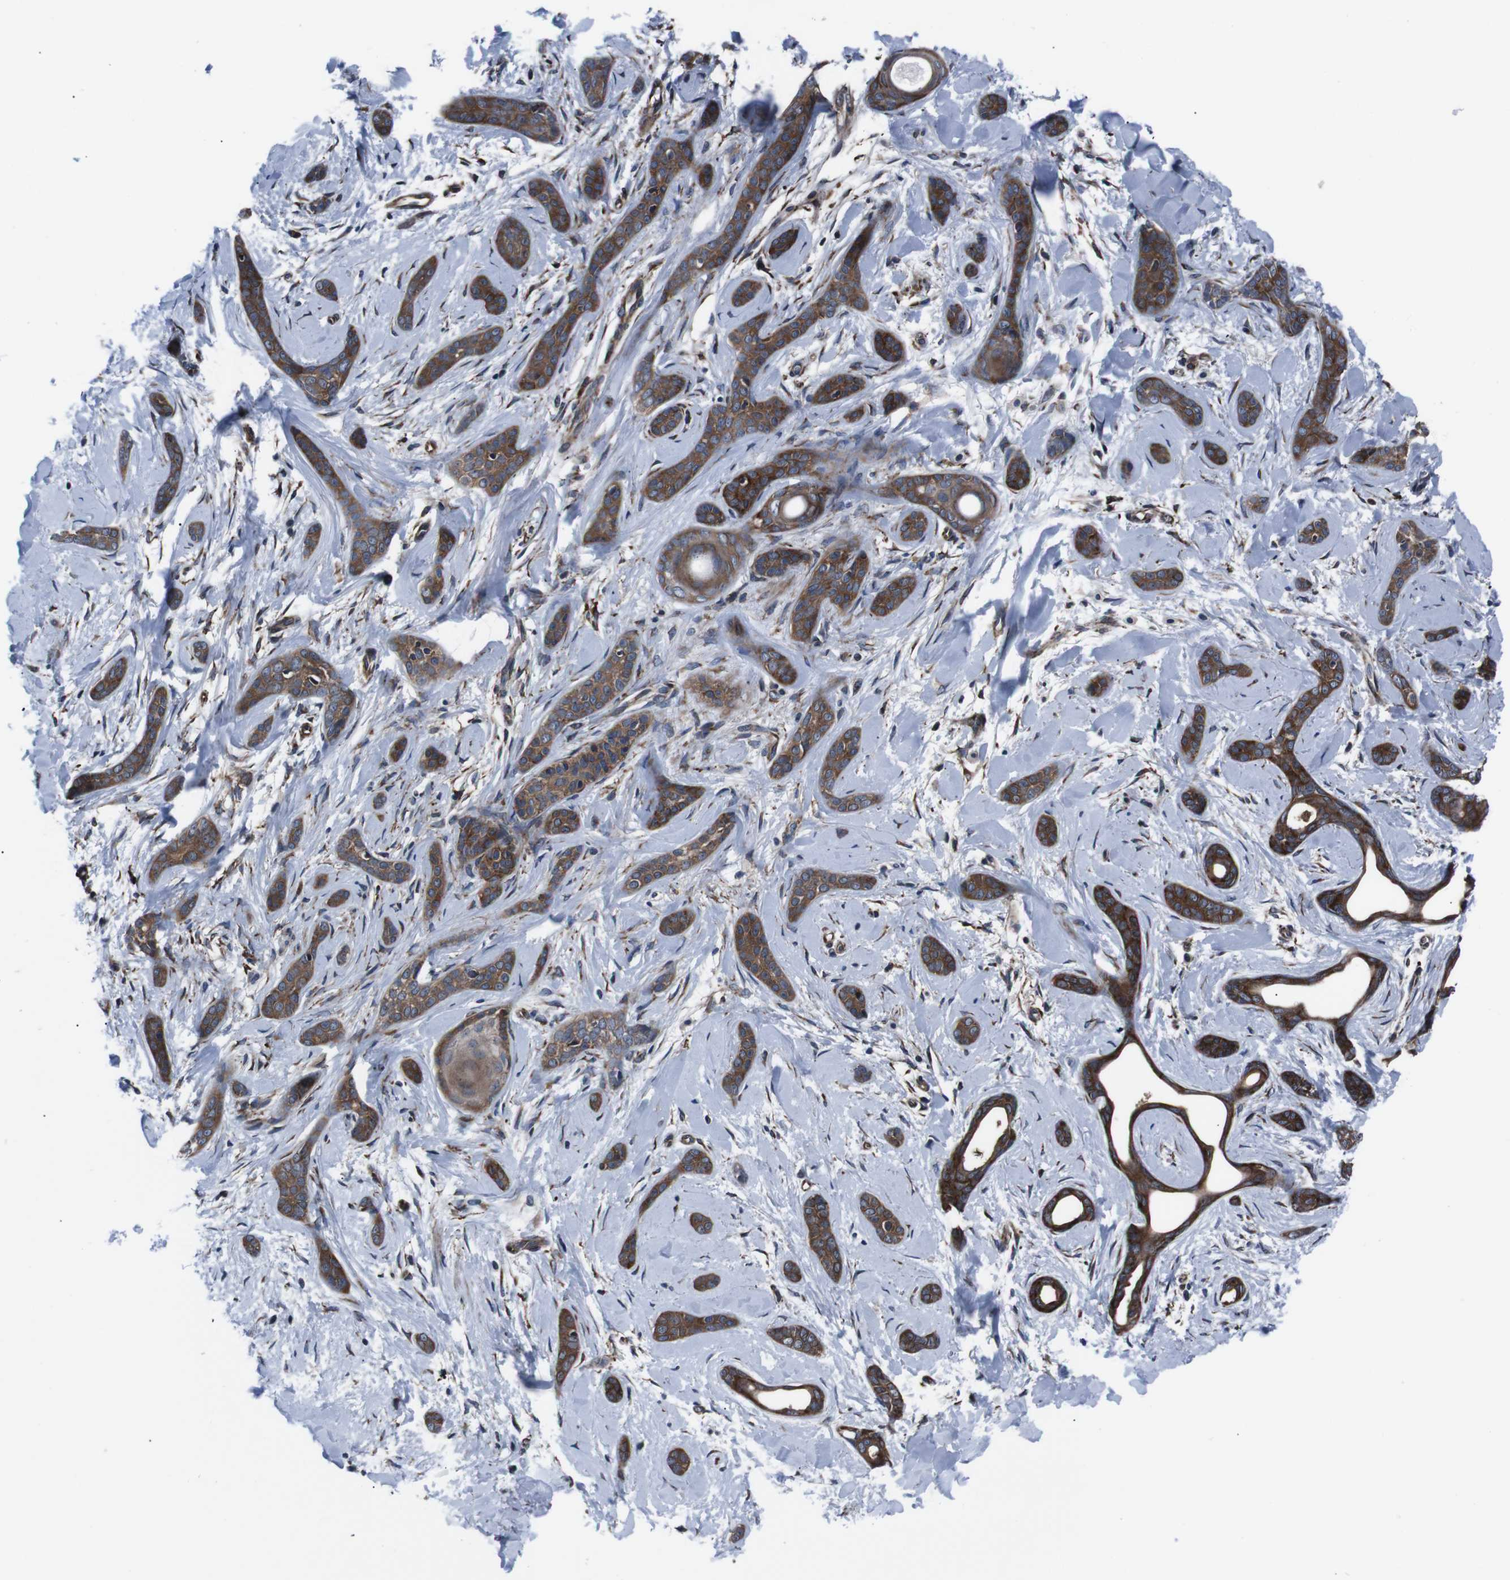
{"staining": {"intensity": "strong", "quantity": ">75%", "location": "cytoplasmic/membranous"}, "tissue": "skin cancer", "cell_type": "Tumor cells", "image_type": "cancer", "snomed": [{"axis": "morphology", "description": "Basal cell carcinoma"}, {"axis": "morphology", "description": "Adnexal tumor, benign"}, {"axis": "topography", "description": "Skin"}], "caption": "IHC (DAB) staining of benign adnexal tumor (skin) demonstrates strong cytoplasmic/membranous protein expression in approximately >75% of tumor cells. (brown staining indicates protein expression, while blue staining denotes nuclei).", "gene": "EIF4A2", "patient": {"sex": "female", "age": 42}}